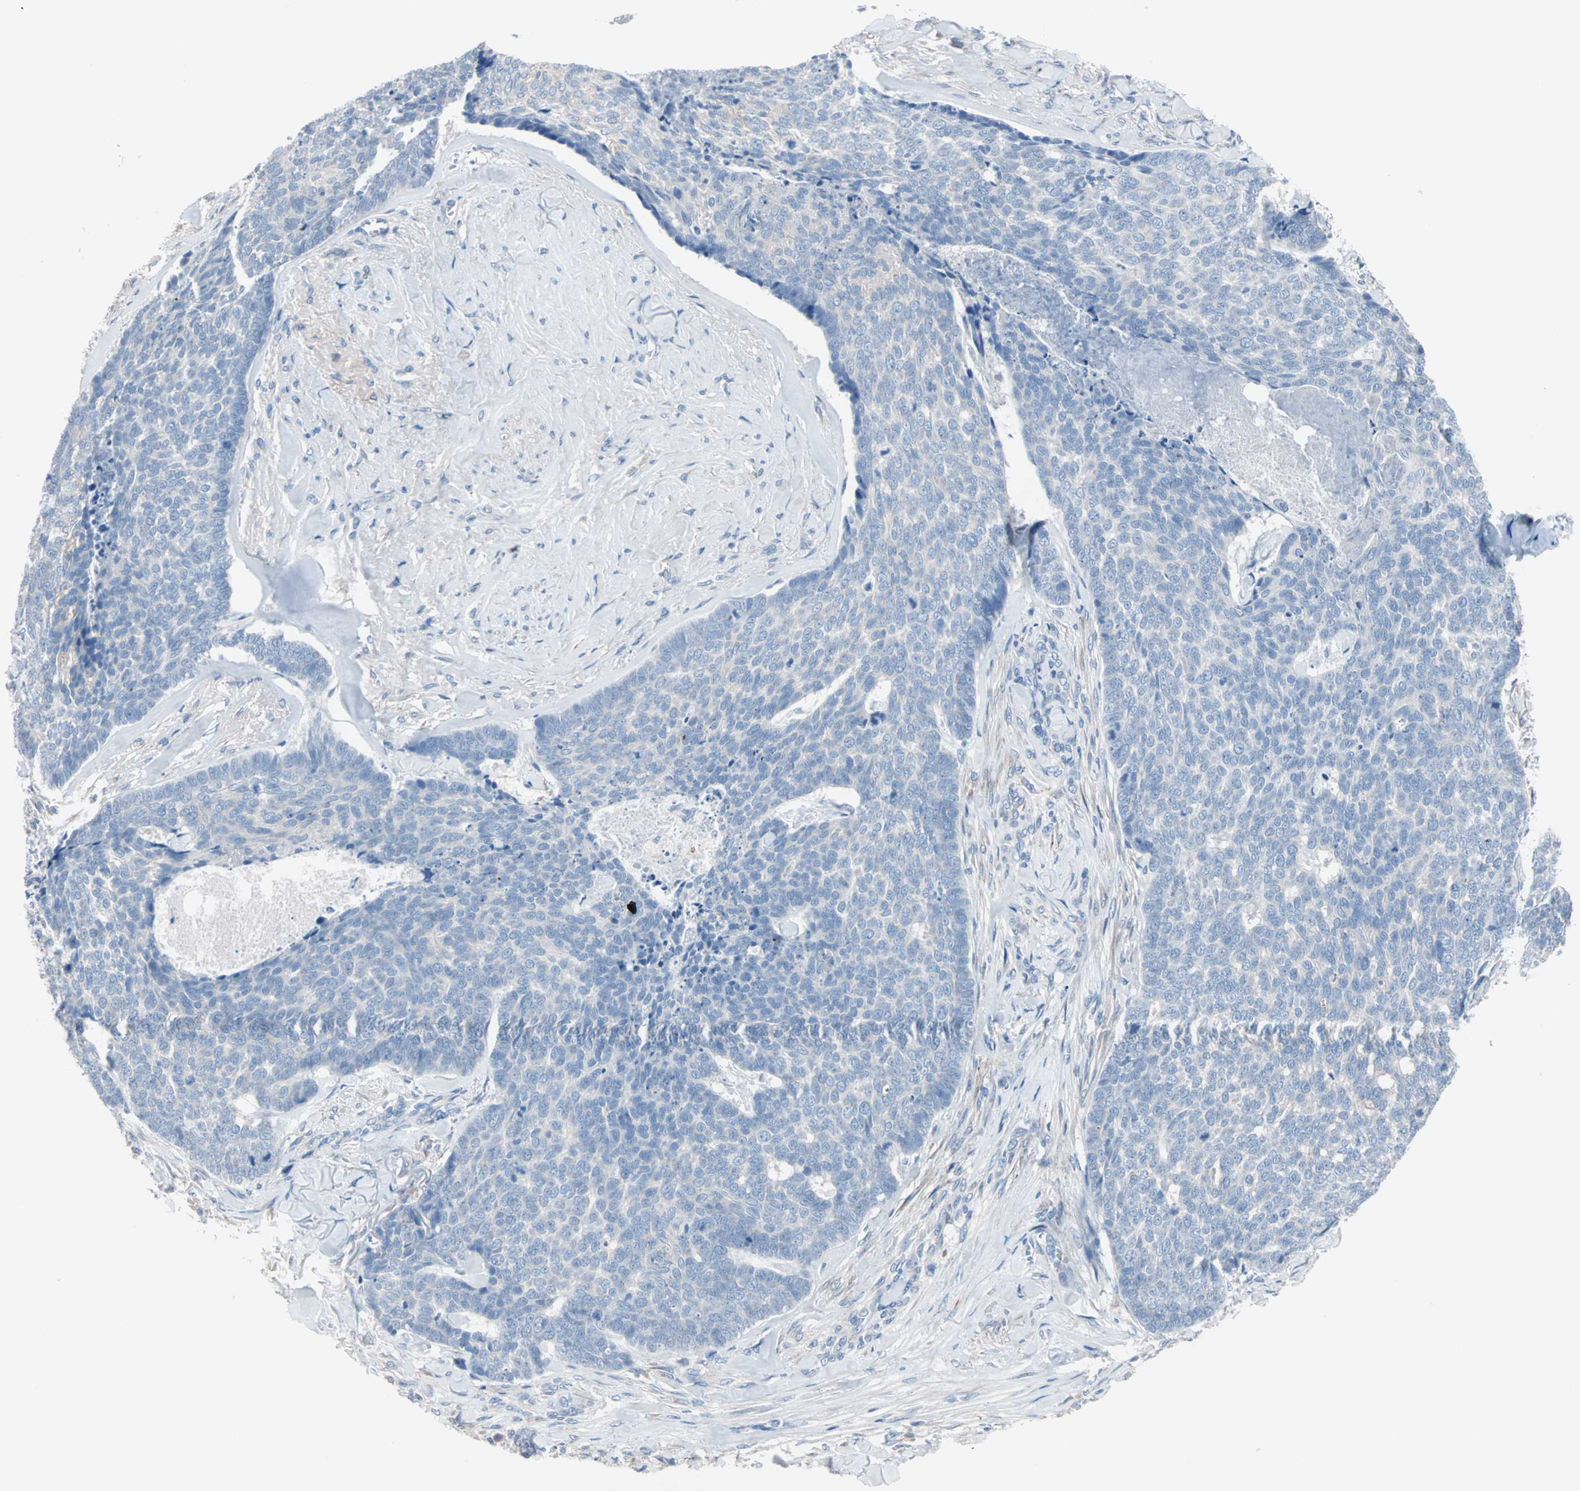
{"staining": {"intensity": "negative", "quantity": "none", "location": "none"}, "tissue": "skin cancer", "cell_type": "Tumor cells", "image_type": "cancer", "snomed": [{"axis": "morphology", "description": "Basal cell carcinoma"}, {"axis": "topography", "description": "Skin"}], "caption": "Skin basal cell carcinoma was stained to show a protein in brown. There is no significant expression in tumor cells. The staining was performed using DAB (3,3'-diaminobenzidine) to visualize the protein expression in brown, while the nuclei were stained in blue with hematoxylin (Magnification: 20x).", "gene": "ULBP1", "patient": {"sex": "male", "age": 84}}